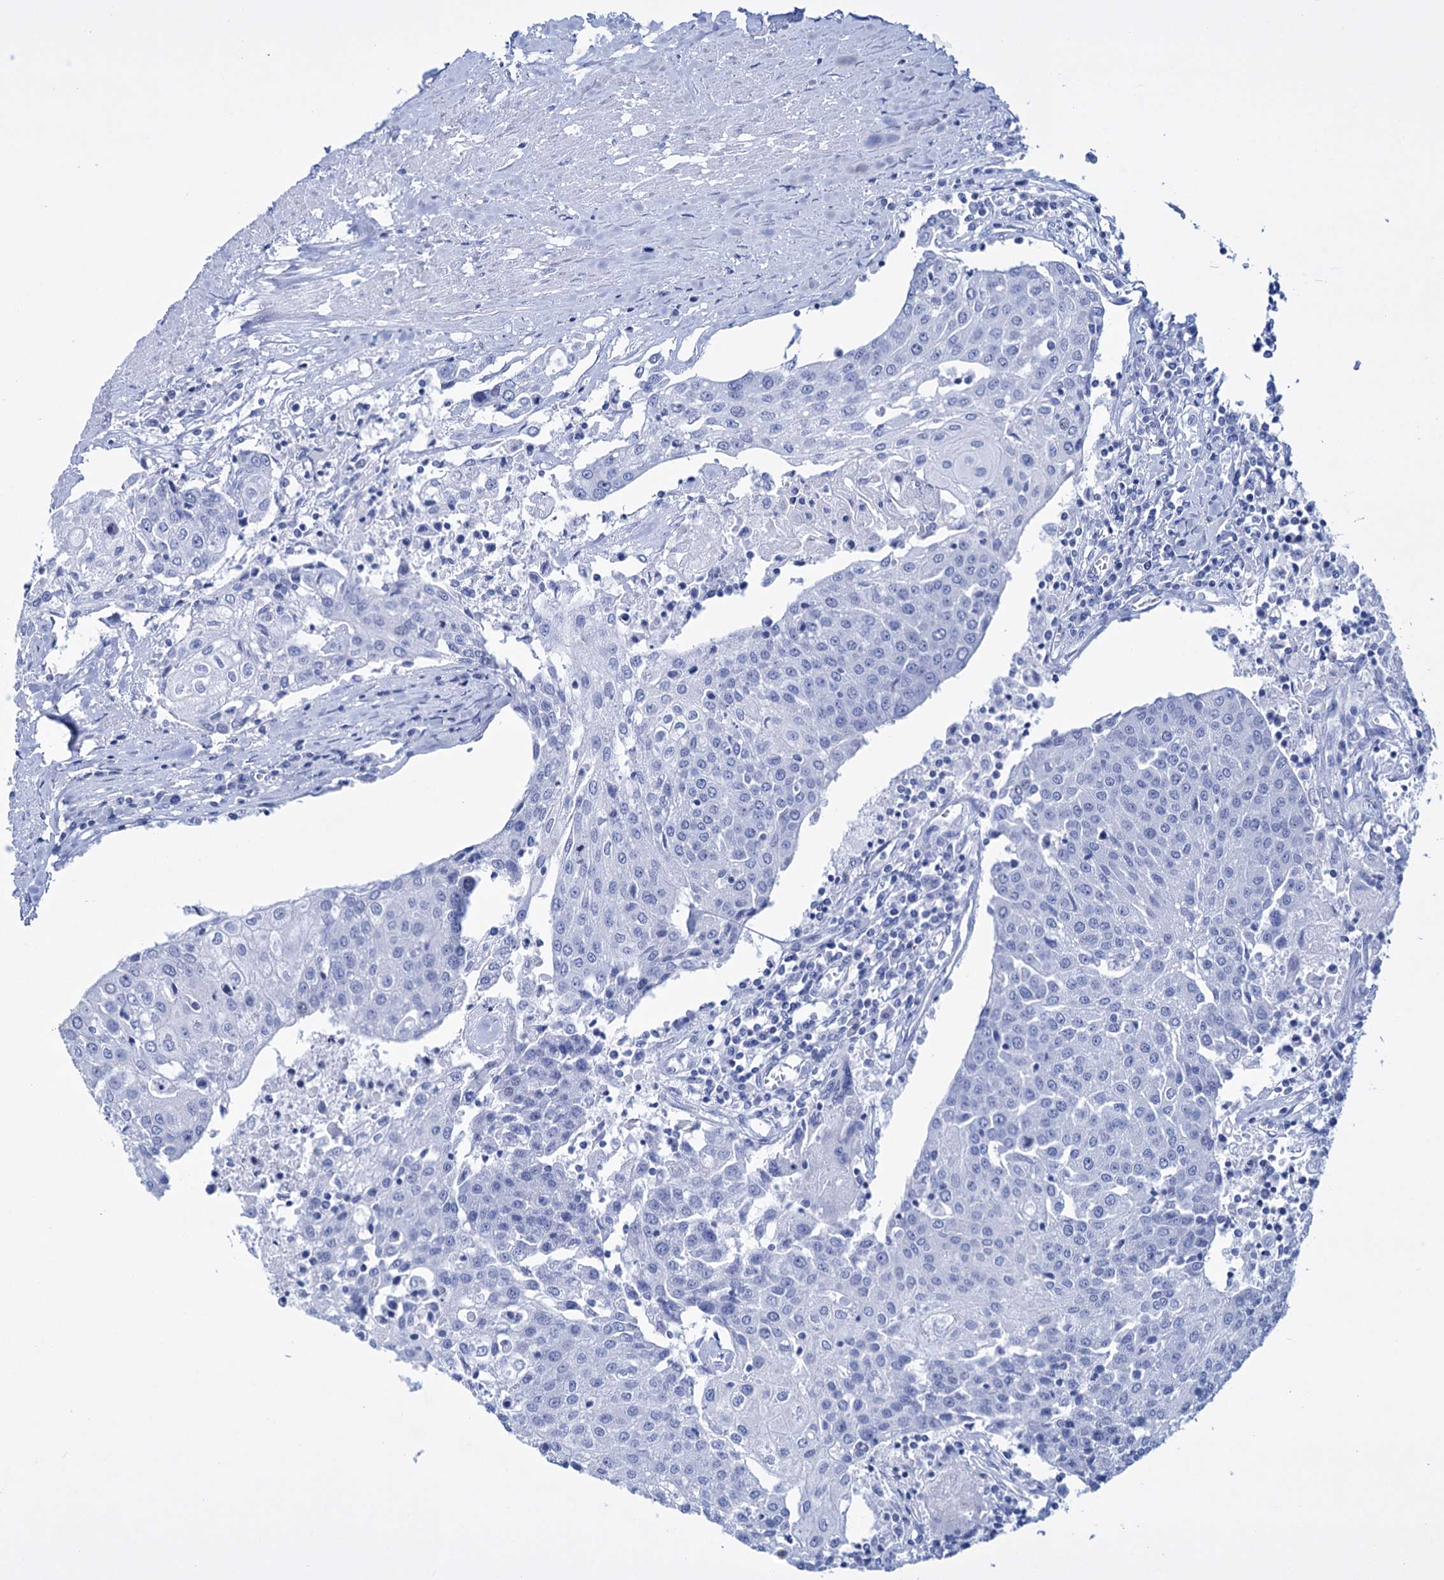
{"staining": {"intensity": "negative", "quantity": "none", "location": "none"}, "tissue": "urothelial cancer", "cell_type": "Tumor cells", "image_type": "cancer", "snomed": [{"axis": "morphology", "description": "Urothelial carcinoma, High grade"}, {"axis": "topography", "description": "Urinary bladder"}], "caption": "Immunohistochemical staining of human urothelial cancer displays no significant expression in tumor cells. (Stains: DAB (3,3'-diaminobenzidine) immunohistochemistry with hematoxylin counter stain, Microscopy: brightfield microscopy at high magnification).", "gene": "FBXW12", "patient": {"sex": "female", "age": 85}}